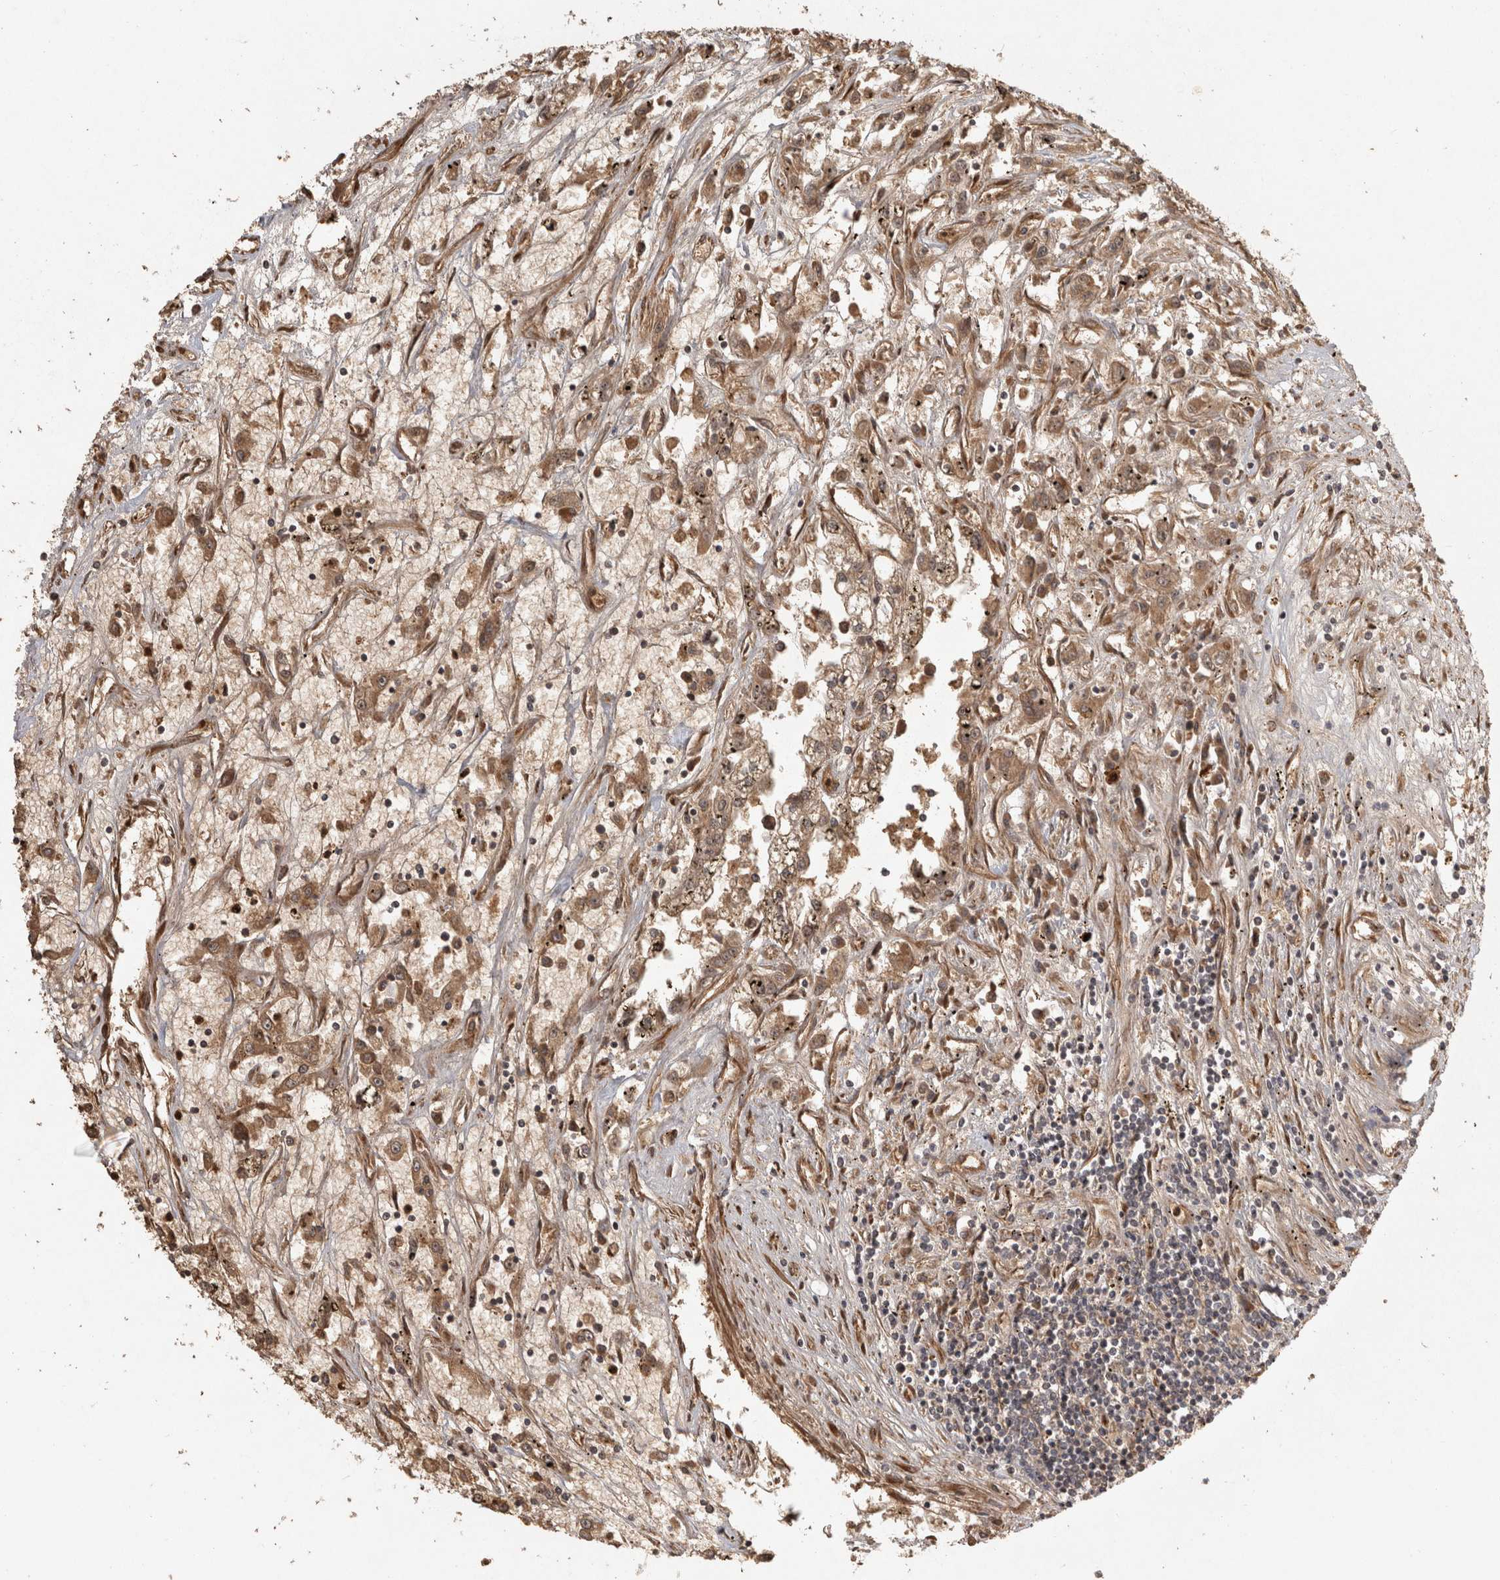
{"staining": {"intensity": "moderate", "quantity": "25%-75%", "location": "cytoplasmic/membranous"}, "tissue": "renal cancer", "cell_type": "Tumor cells", "image_type": "cancer", "snomed": [{"axis": "morphology", "description": "Adenocarcinoma, NOS"}, {"axis": "topography", "description": "Kidney"}], "caption": "A histopathology image showing moderate cytoplasmic/membranous positivity in approximately 25%-75% of tumor cells in renal cancer (adenocarcinoma), as visualized by brown immunohistochemical staining.", "gene": "CAMSAP2", "patient": {"sex": "female", "age": 52}}